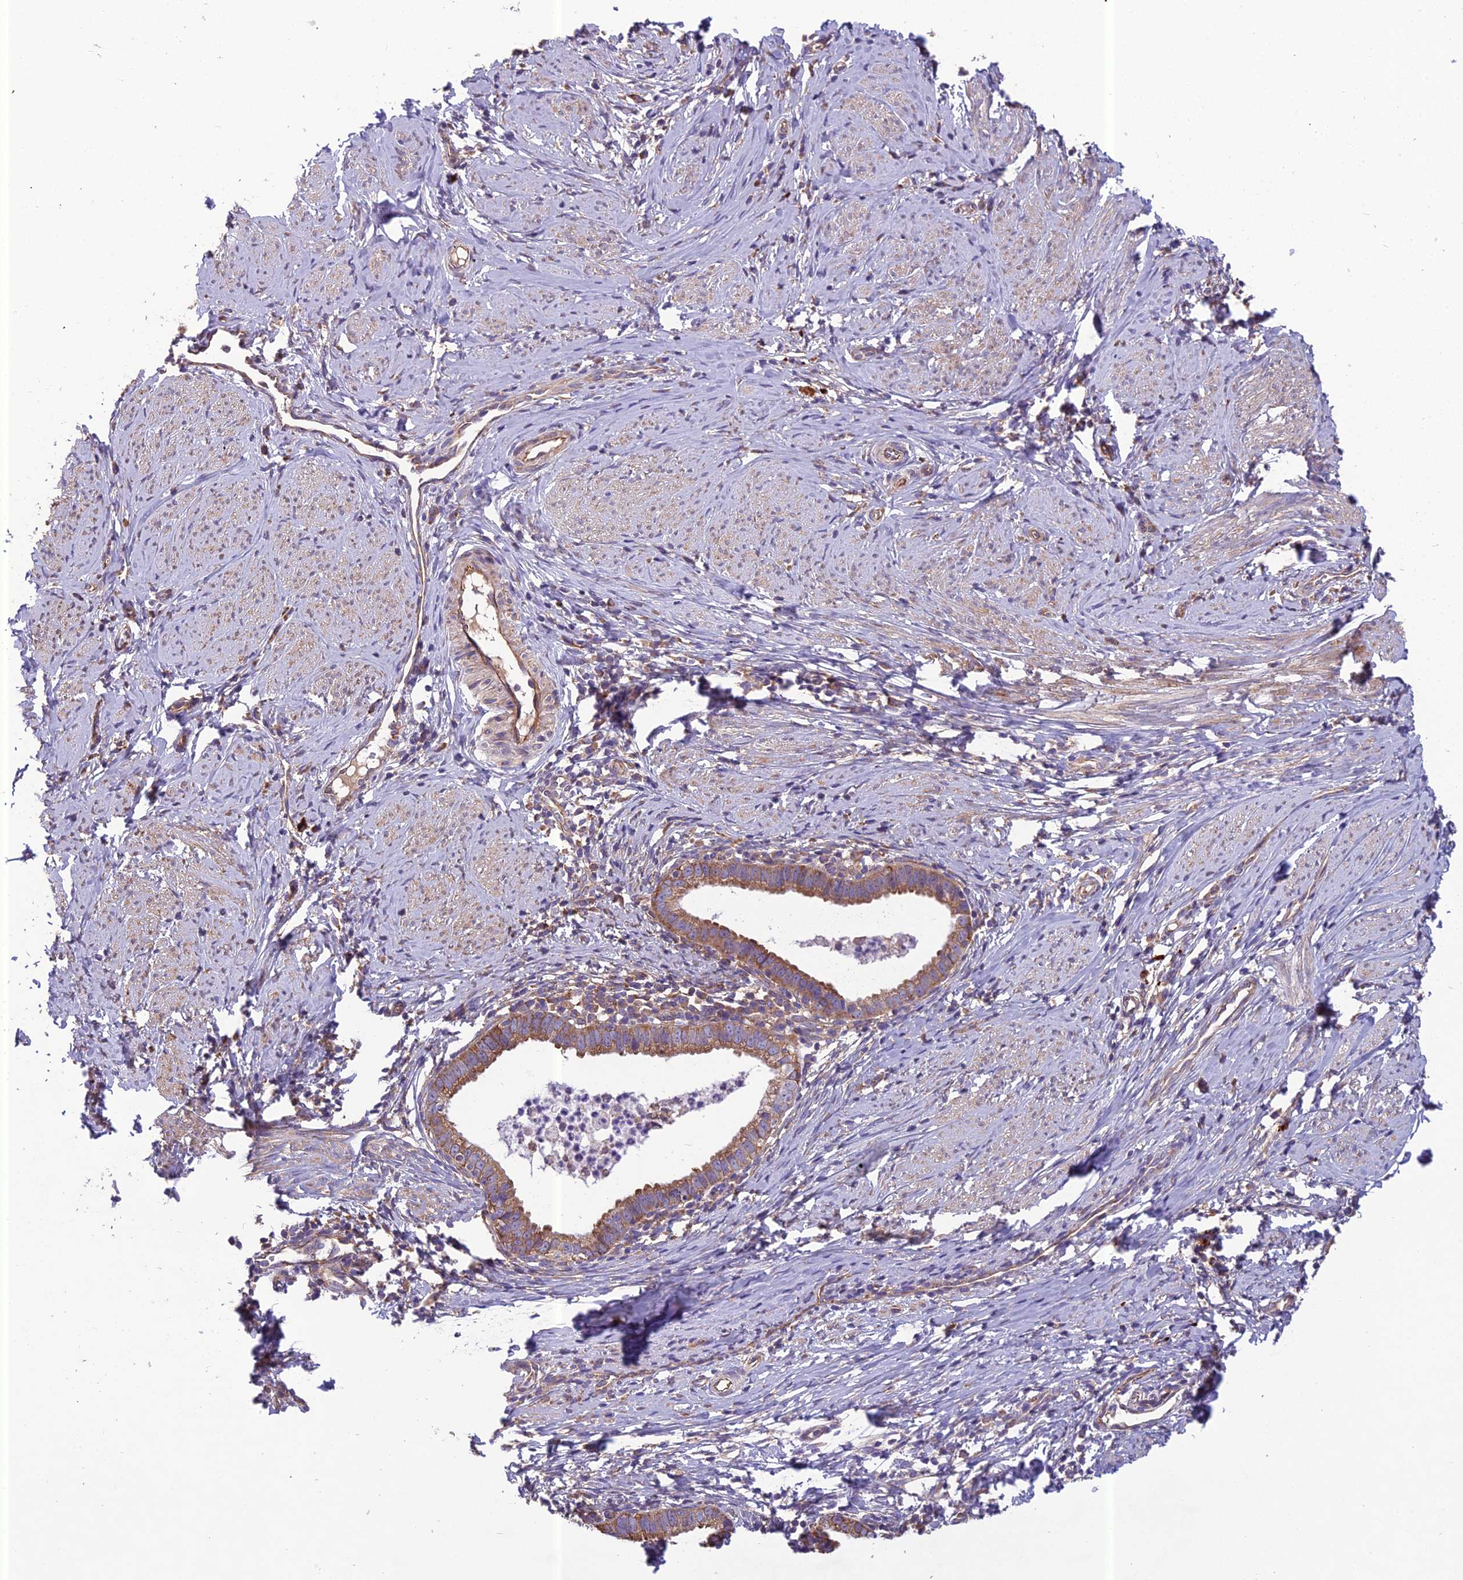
{"staining": {"intensity": "moderate", "quantity": ">75%", "location": "cytoplasmic/membranous"}, "tissue": "cervical cancer", "cell_type": "Tumor cells", "image_type": "cancer", "snomed": [{"axis": "morphology", "description": "Adenocarcinoma, NOS"}, {"axis": "topography", "description": "Cervix"}], "caption": "Immunohistochemistry of adenocarcinoma (cervical) exhibits medium levels of moderate cytoplasmic/membranous staining in about >75% of tumor cells.", "gene": "SPDL1", "patient": {"sex": "female", "age": 36}}